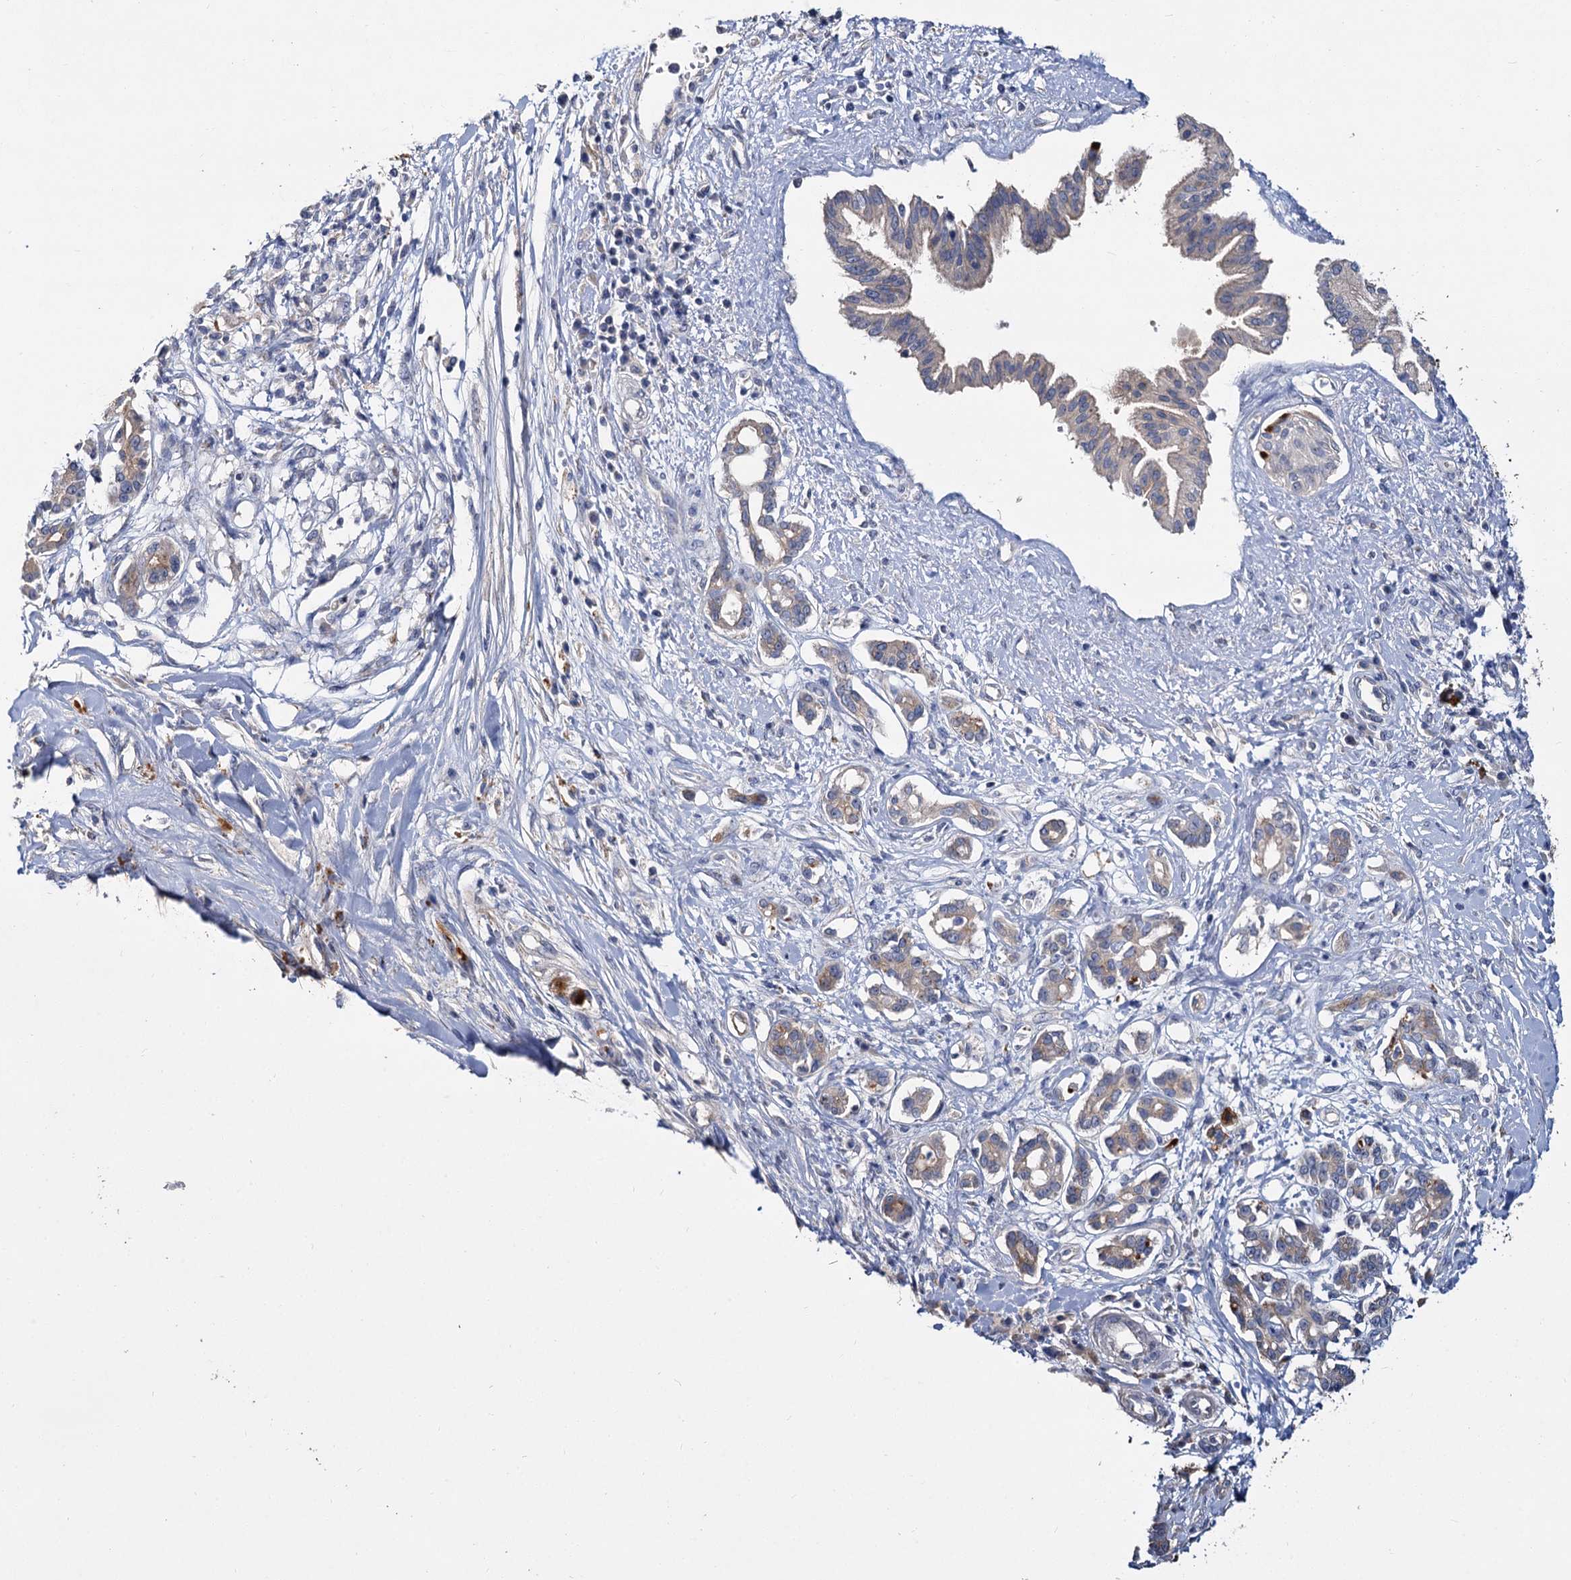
{"staining": {"intensity": "weak", "quantity": "<25%", "location": "cytoplasmic/membranous"}, "tissue": "pancreatic cancer", "cell_type": "Tumor cells", "image_type": "cancer", "snomed": [{"axis": "morphology", "description": "Inflammation, NOS"}, {"axis": "morphology", "description": "Adenocarcinoma, NOS"}, {"axis": "topography", "description": "Pancreas"}], "caption": "There is no significant expression in tumor cells of adenocarcinoma (pancreatic).", "gene": "ATP9A", "patient": {"sex": "female", "age": 56}}